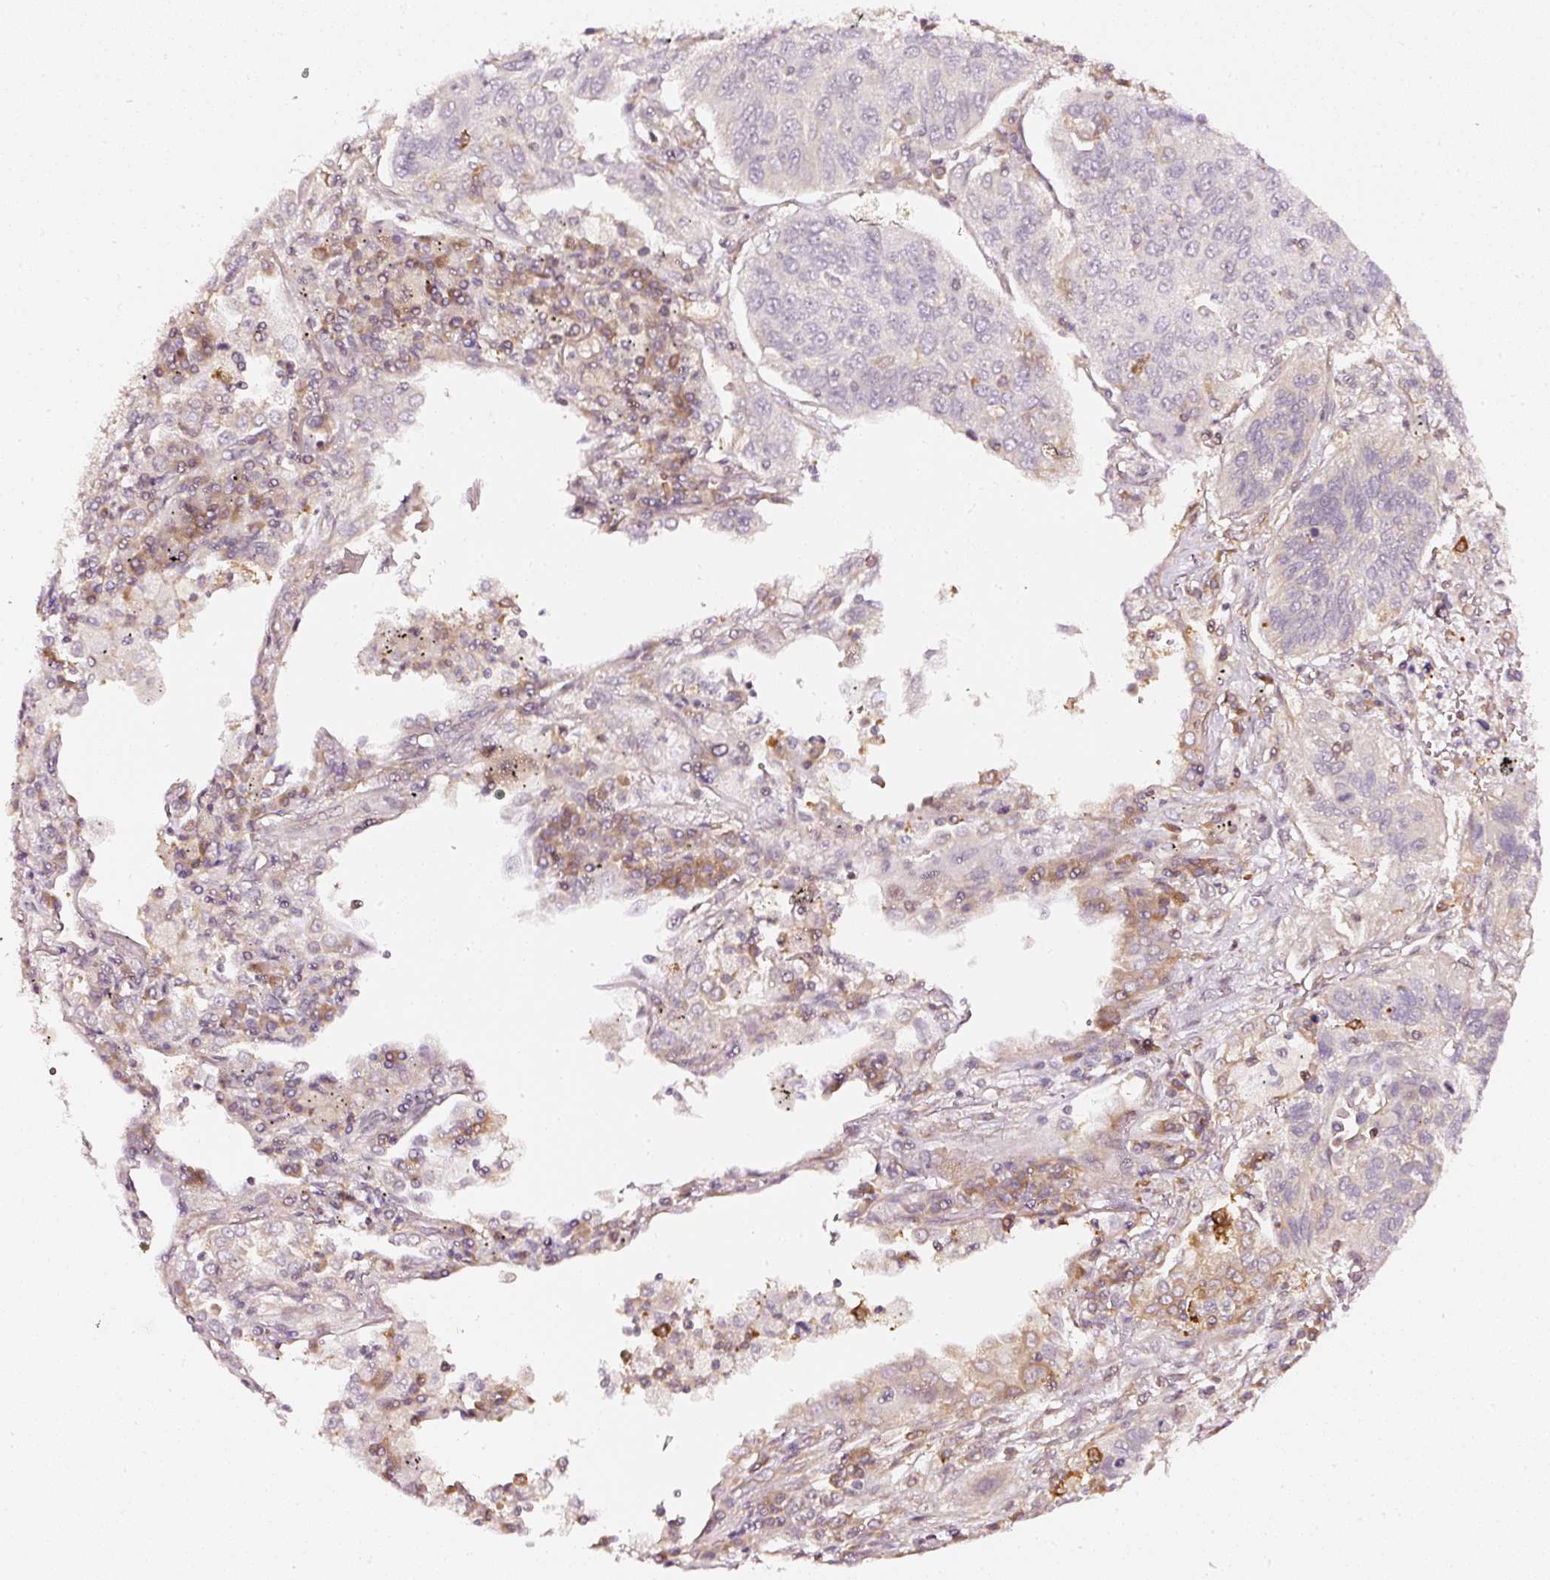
{"staining": {"intensity": "negative", "quantity": "none", "location": "none"}, "tissue": "lung cancer", "cell_type": "Tumor cells", "image_type": "cancer", "snomed": [{"axis": "morphology", "description": "Squamous cell carcinoma, NOS"}, {"axis": "topography", "description": "Lung"}], "caption": "Immunohistochemistry (IHC) of lung cancer shows no staining in tumor cells. The staining is performed using DAB (3,3'-diaminobenzidine) brown chromogen with nuclei counter-stained in using hematoxylin.", "gene": "ASMTL", "patient": {"sex": "female", "age": 66}}